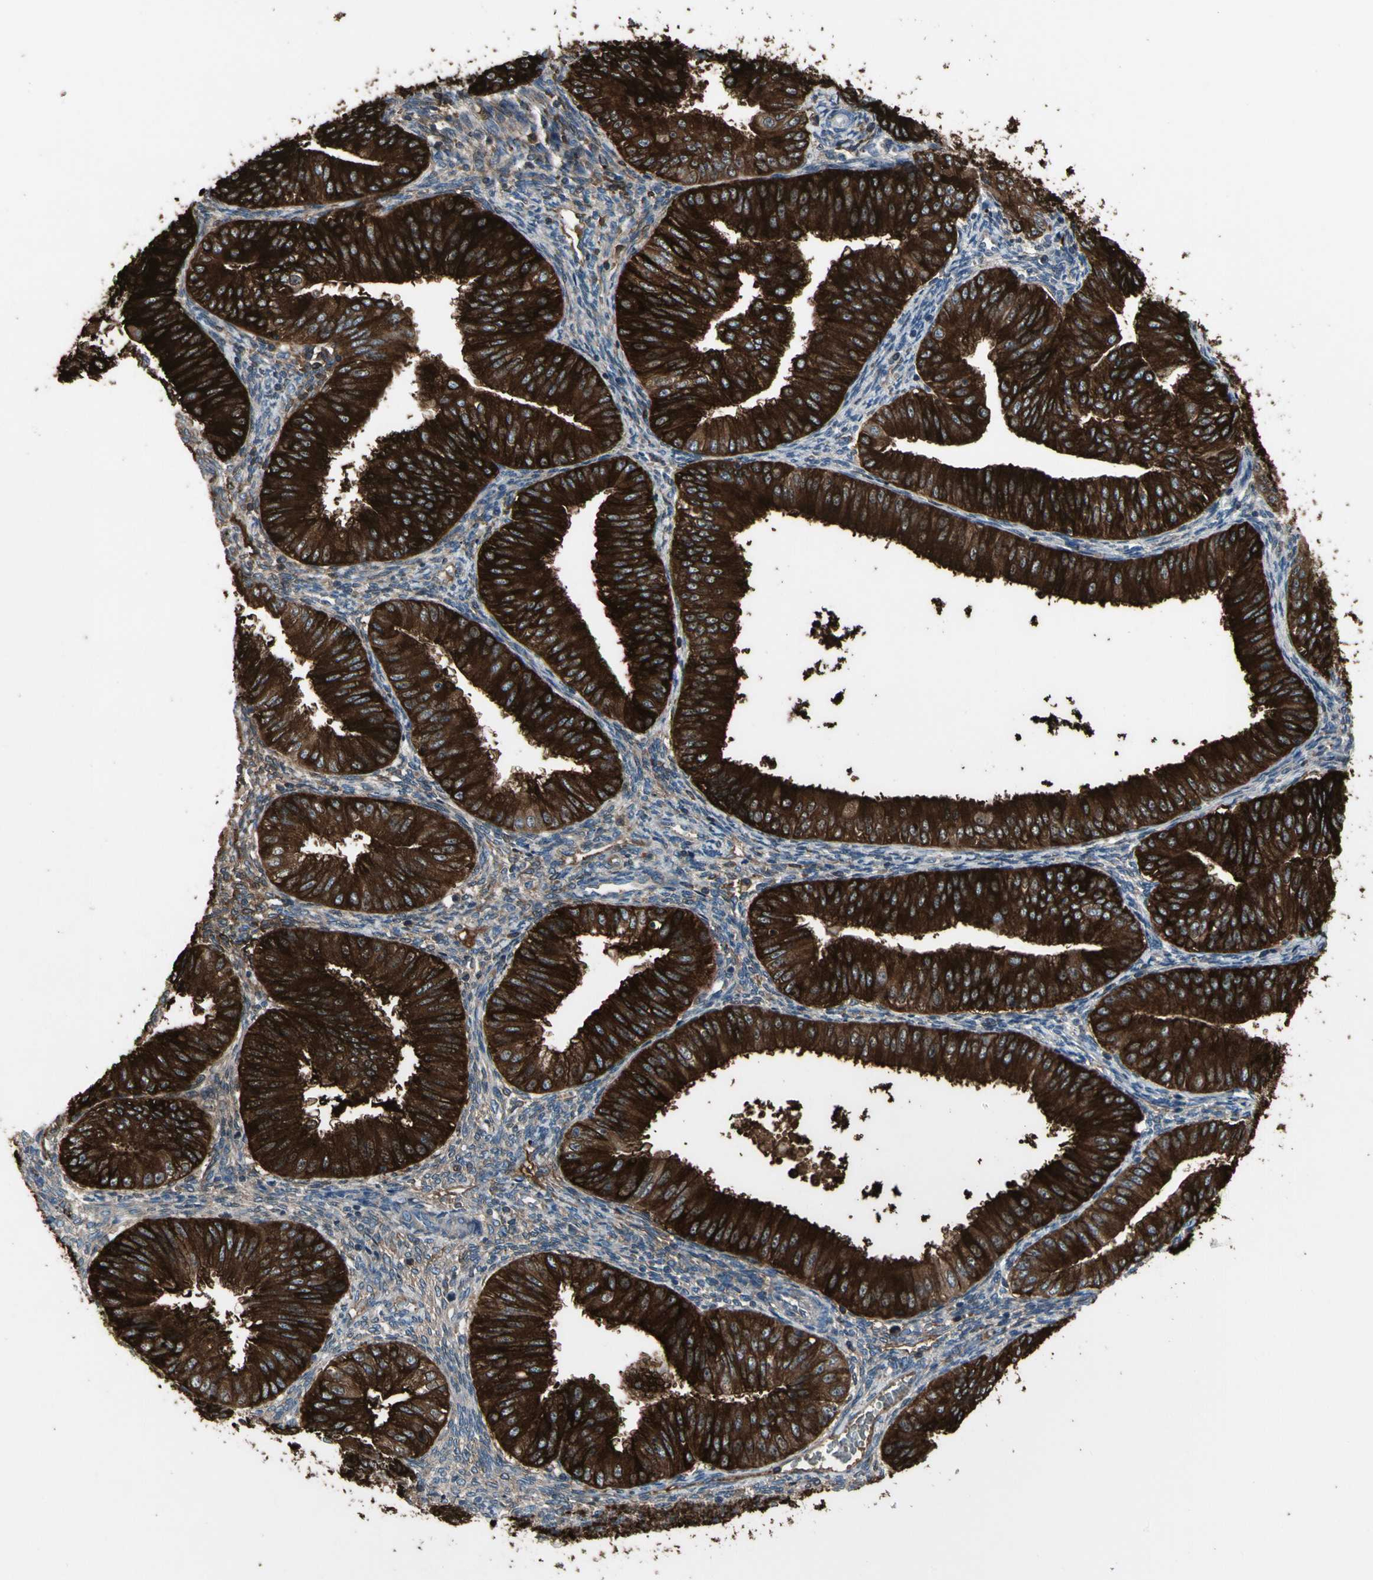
{"staining": {"intensity": "strong", "quantity": ">75%", "location": "cytoplasmic/membranous"}, "tissue": "endometrial cancer", "cell_type": "Tumor cells", "image_type": "cancer", "snomed": [{"axis": "morphology", "description": "Normal tissue, NOS"}, {"axis": "morphology", "description": "Adenocarcinoma, NOS"}, {"axis": "topography", "description": "Endometrium"}], "caption": "Tumor cells exhibit strong cytoplasmic/membranous staining in approximately >75% of cells in adenocarcinoma (endometrial).", "gene": "PIGR", "patient": {"sex": "female", "age": 53}}